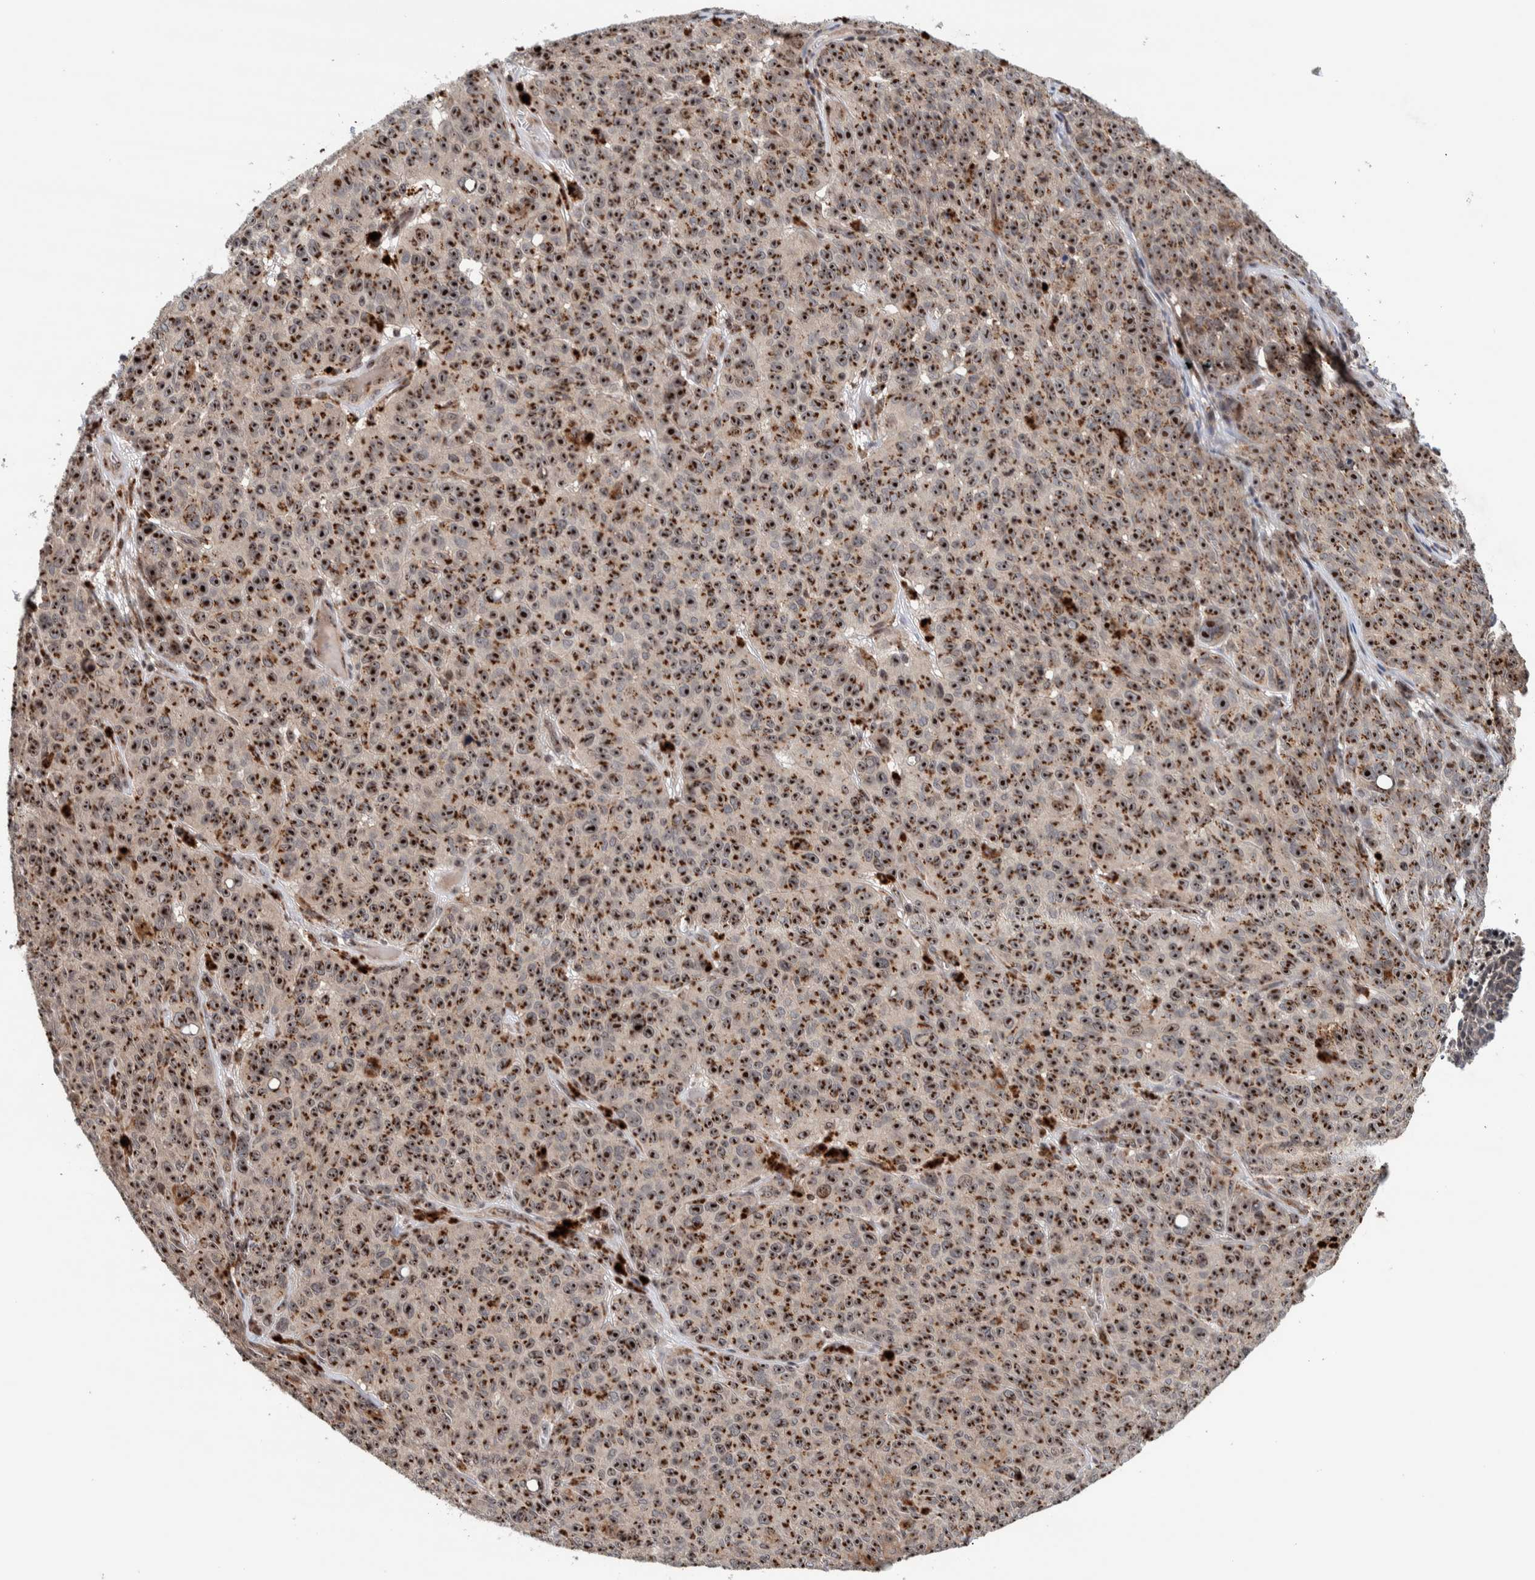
{"staining": {"intensity": "strong", "quantity": ">75%", "location": "cytoplasmic/membranous,nuclear"}, "tissue": "melanoma", "cell_type": "Tumor cells", "image_type": "cancer", "snomed": [{"axis": "morphology", "description": "Malignant melanoma, NOS"}, {"axis": "topography", "description": "Skin"}], "caption": "This photomicrograph exhibits immunohistochemistry (IHC) staining of malignant melanoma, with high strong cytoplasmic/membranous and nuclear staining in approximately >75% of tumor cells.", "gene": "CCDC182", "patient": {"sex": "female", "age": 82}}